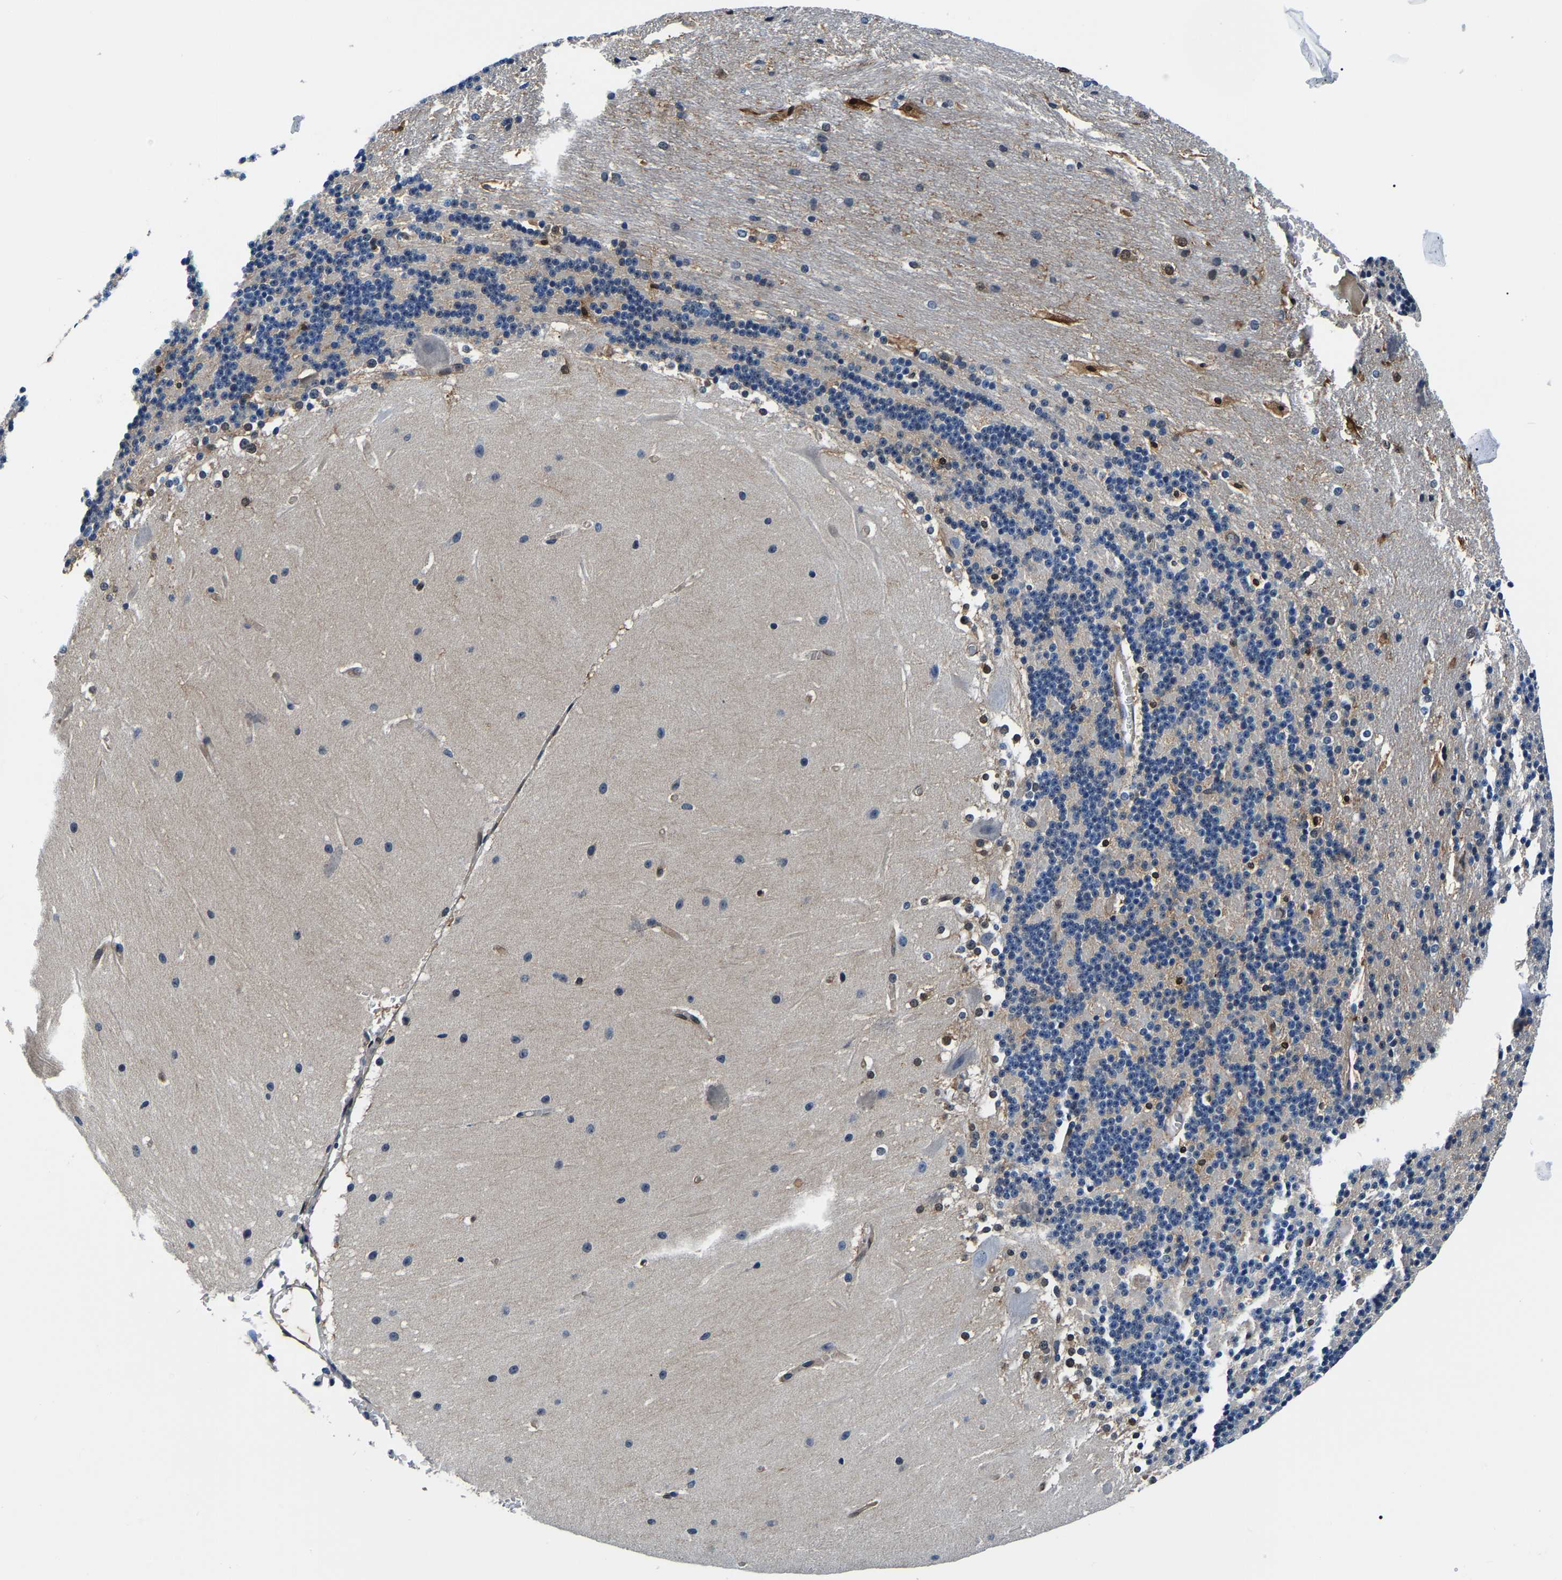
{"staining": {"intensity": "strong", "quantity": "<25%", "location": "nuclear"}, "tissue": "cerebellum", "cell_type": "Cells in granular layer", "image_type": "normal", "snomed": [{"axis": "morphology", "description": "Normal tissue, NOS"}, {"axis": "topography", "description": "Cerebellum"}], "caption": "Cerebellum stained for a protein shows strong nuclear positivity in cells in granular layer. Ihc stains the protein of interest in brown and the nuclei are stained blue.", "gene": "S100A13", "patient": {"sex": "female", "age": 19}}